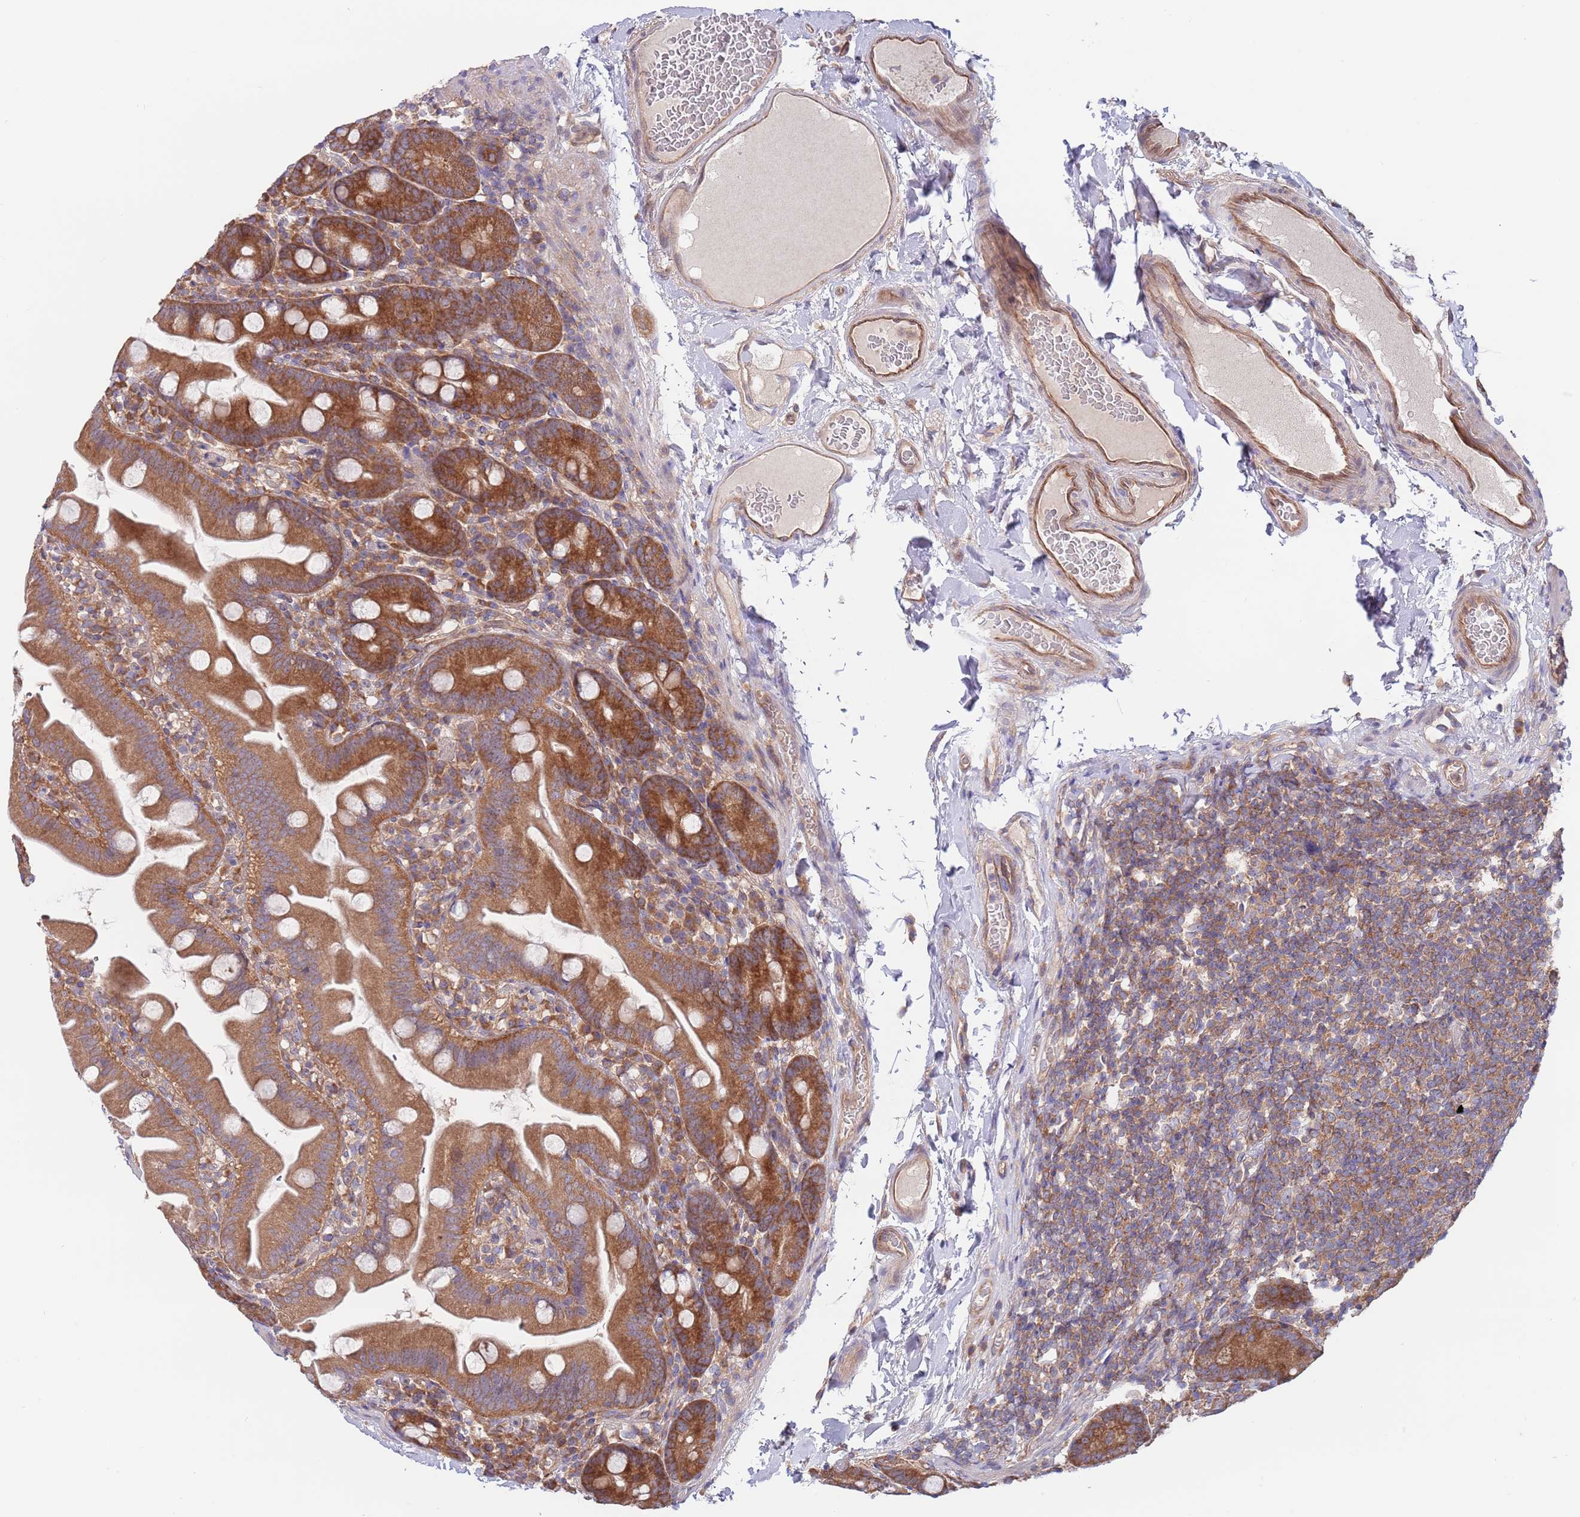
{"staining": {"intensity": "strong", "quantity": ">75%", "location": "cytoplasmic/membranous"}, "tissue": "small intestine", "cell_type": "Glandular cells", "image_type": "normal", "snomed": [{"axis": "morphology", "description": "Normal tissue, NOS"}, {"axis": "topography", "description": "Small intestine"}], "caption": "Glandular cells show strong cytoplasmic/membranous staining in about >75% of cells in unremarkable small intestine. The protein is shown in brown color, while the nuclei are stained blue.", "gene": "EIF3F", "patient": {"sex": "female", "age": 68}}